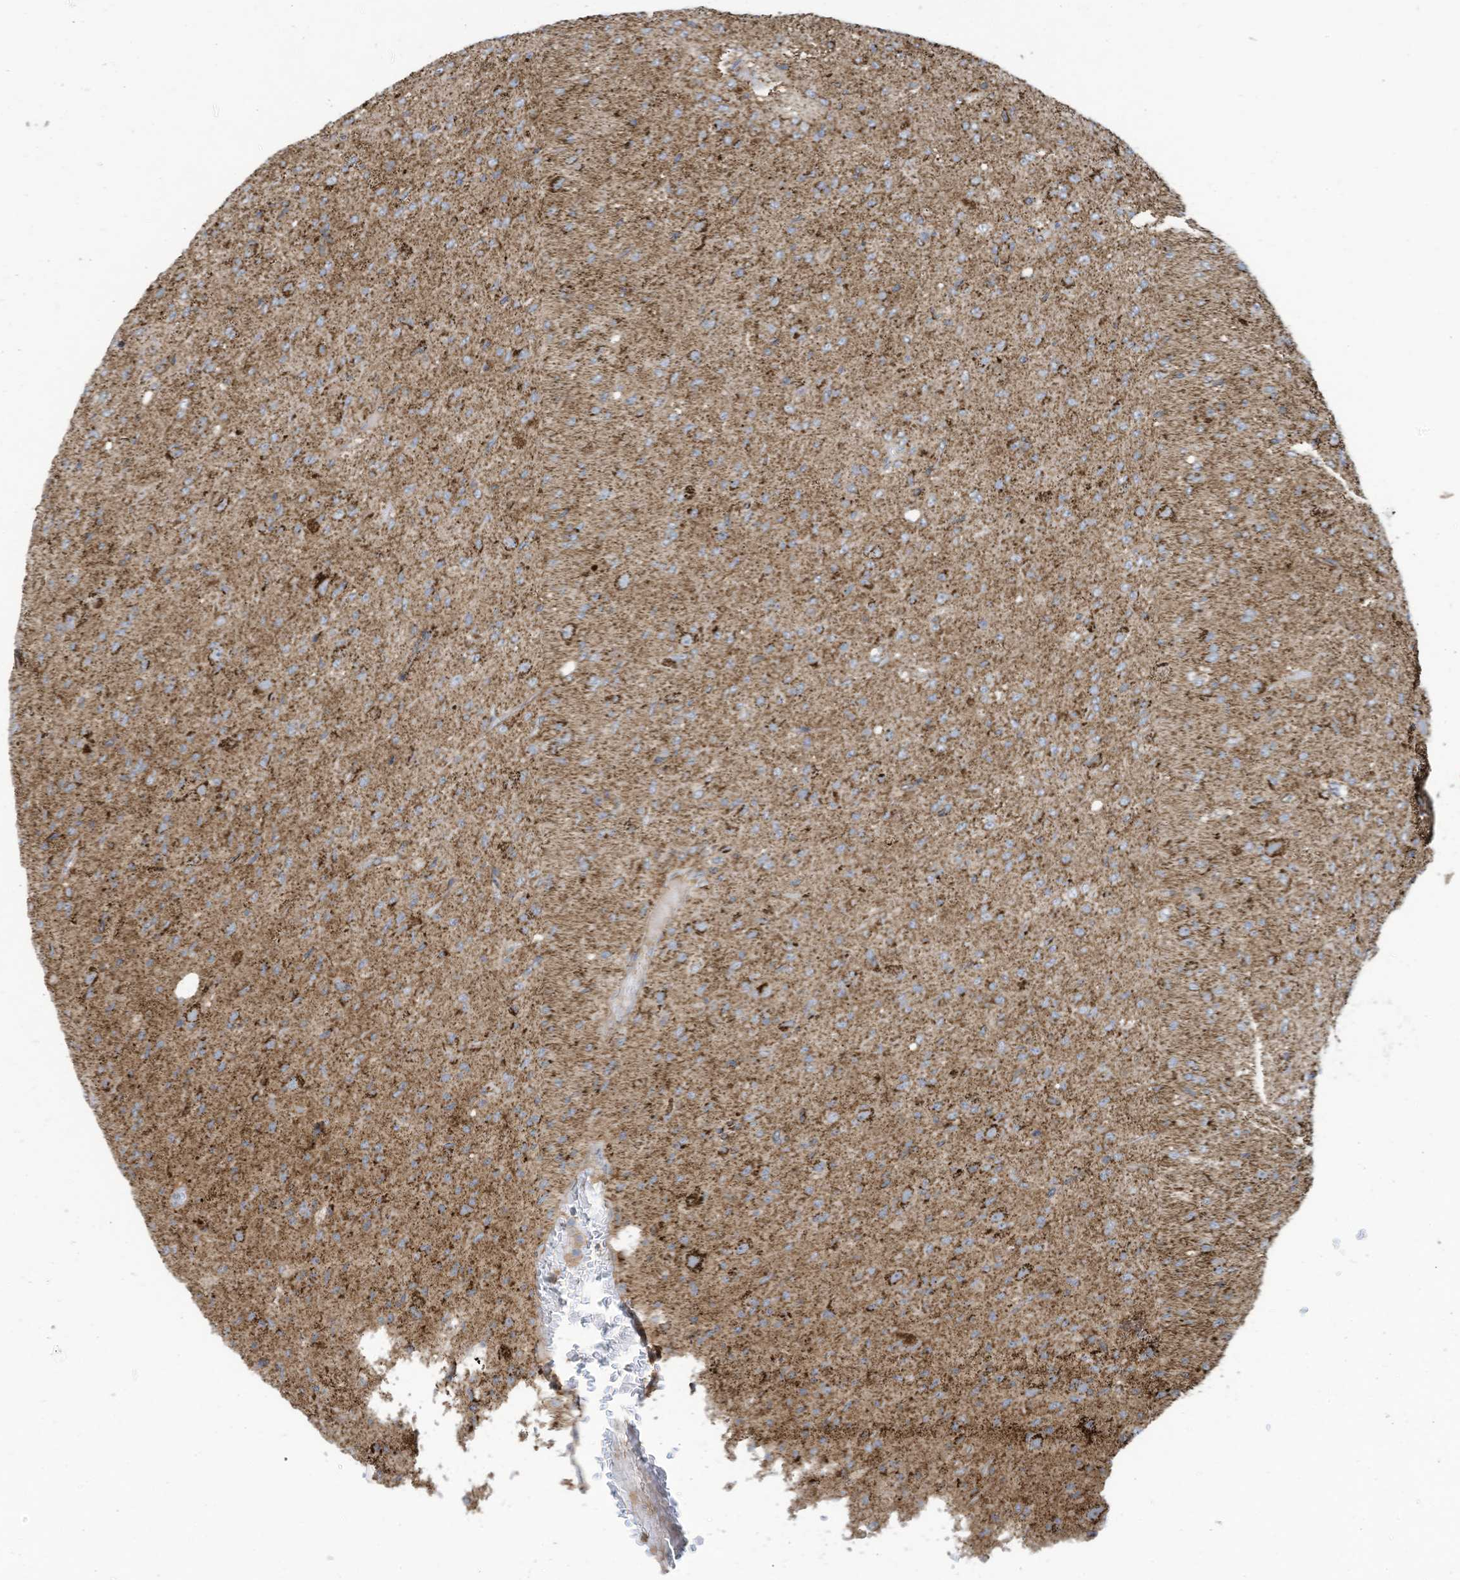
{"staining": {"intensity": "moderate", "quantity": ">75%", "location": "cytoplasmic/membranous"}, "tissue": "glioma", "cell_type": "Tumor cells", "image_type": "cancer", "snomed": [{"axis": "morphology", "description": "Glioma, malignant, High grade"}, {"axis": "topography", "description": "Brain"}], "caption": "Immunohistochemistry (IHC) of high-grade glioma (malignant) demonstrates medium levels of moderate cytoplasmic/membranous expression in approximately >75% of tumor cells.", "gene": "COX10", "patient": {"sex": "female", "age": 59}}